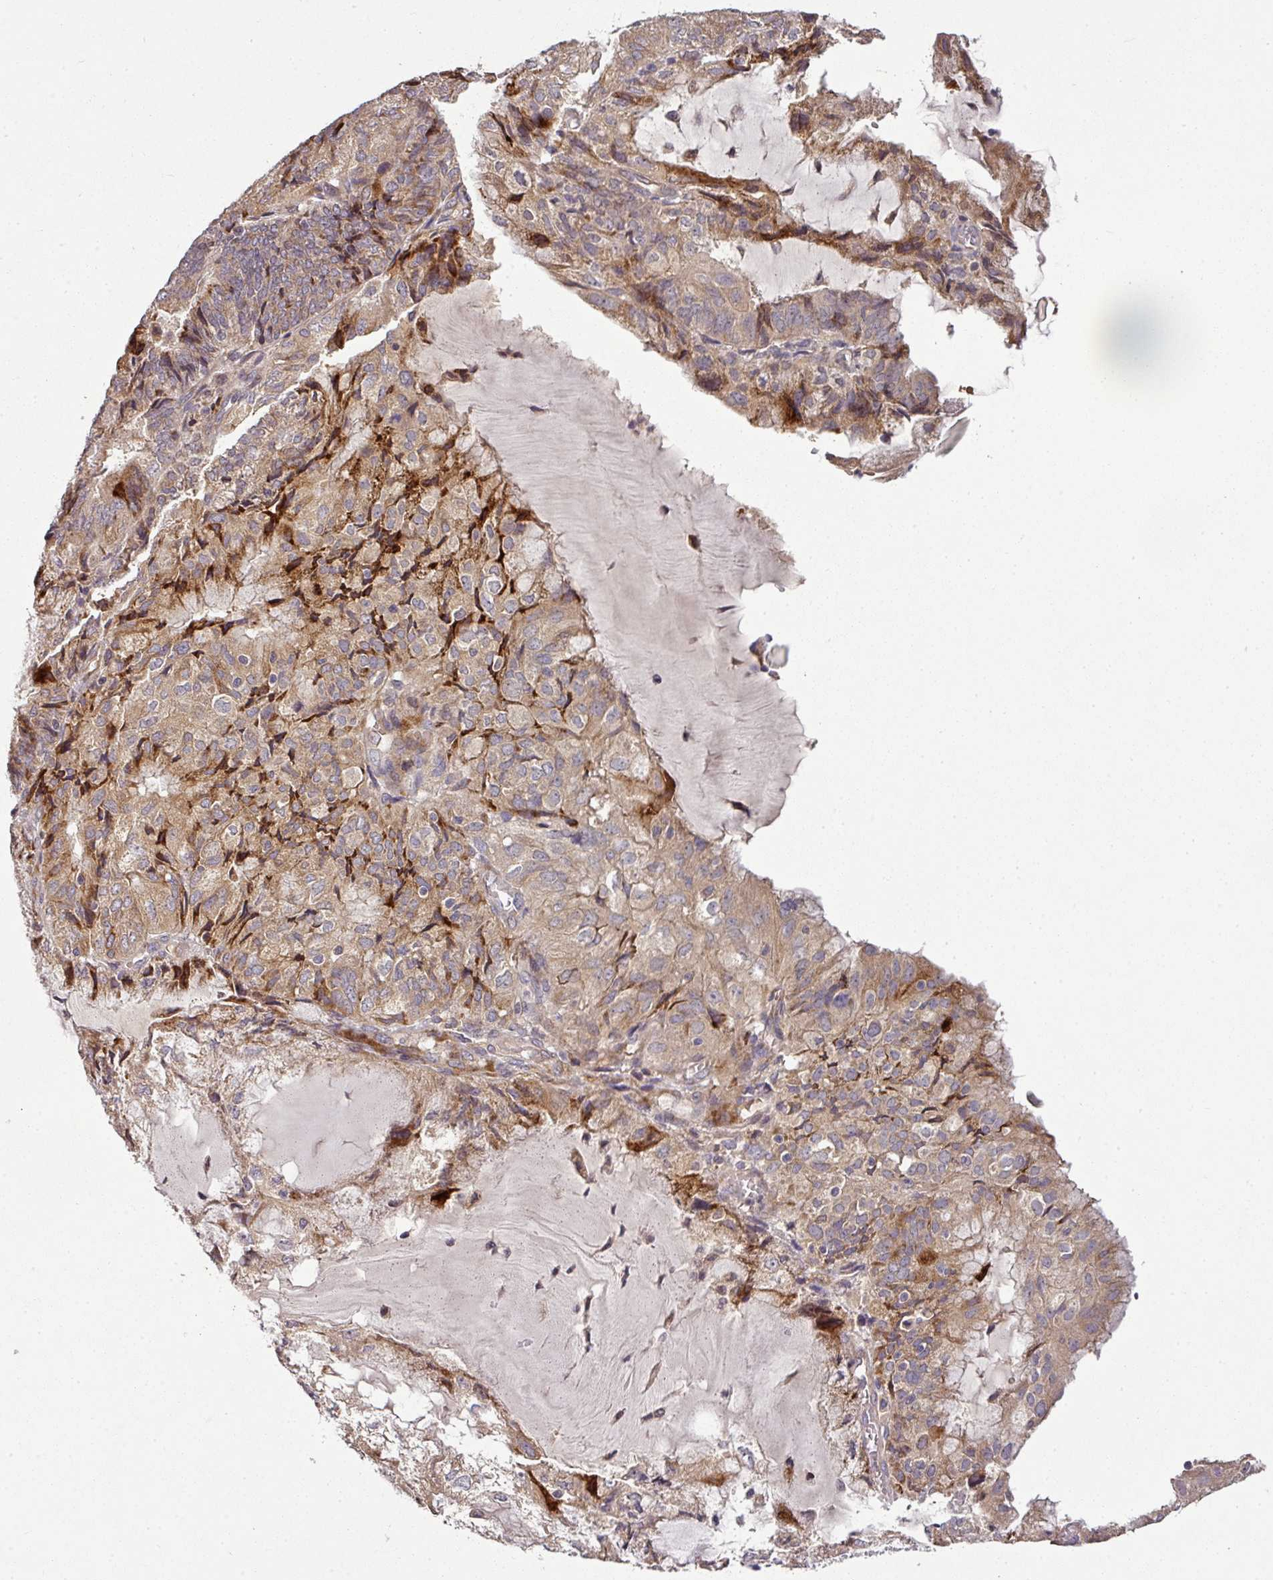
{"staining": {"intensity": "moderate", "quantity": "25%-75%", "location": "cytoplasmic/membranous"}, "tissue": "endometrial cancer", "cell_type": "Tumor cells", "image_type": "cancer", "snomed": [{"axis": "morphology", "description": "Adenocarcinoma, NOS"}, {"axis": "topography", "description": "Endometrium"}], "caption": "This histopathology image reveals endometrial cancer stained with immunohistochemistry to label a protein in brown. The cytoplasmic/membranous of tumor cells show moderate positivity for the protein. Nuclei are counter-stained blue.", "gene": "SPCS3", "patient": {"sex": "female", "age": 81}}